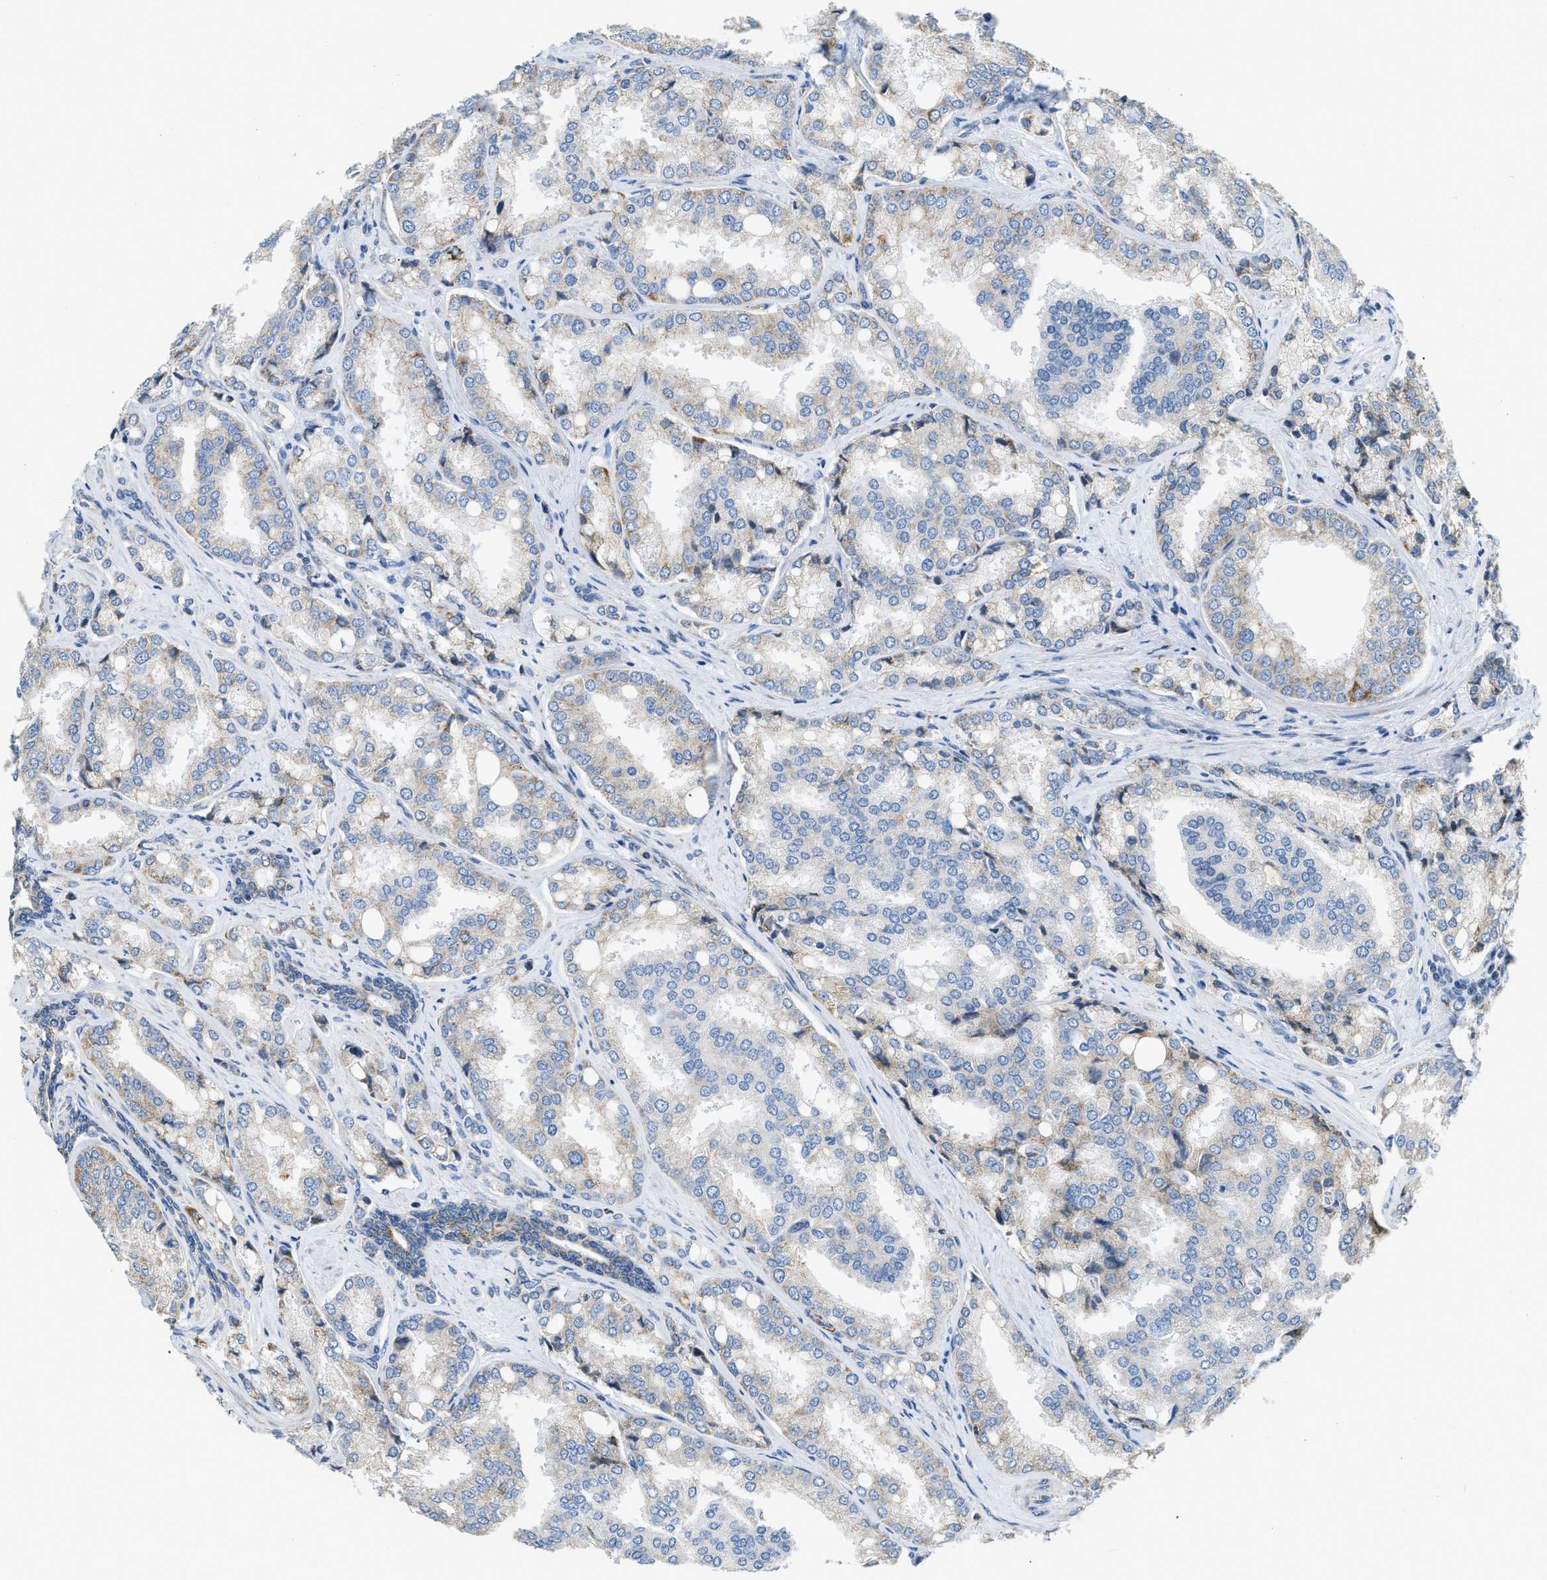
{"staining": {"intensity": "moderate", "quantity": "<25%", "location": "cytoplasmic/membranous"}, "tissue": "prostate cancer", "cell_type": "Tumor cells", "image_type": "cancer", "snomed": [{"axis": "morphology", "description": "Adenocarcinoma, High grade"}, {"axis": "topography", "description": "Prostate"}], "caption": "This histopathology image exhibits immunohistochemistry (IHC) staining of human prostate cancer (high-grade adenocarcinoma), with low moderate cytoplasmic/membranous positivity in about <25% of tumor cells.", "gene": "ACADVL", "patient": {"sex": "male", "age": 50}}